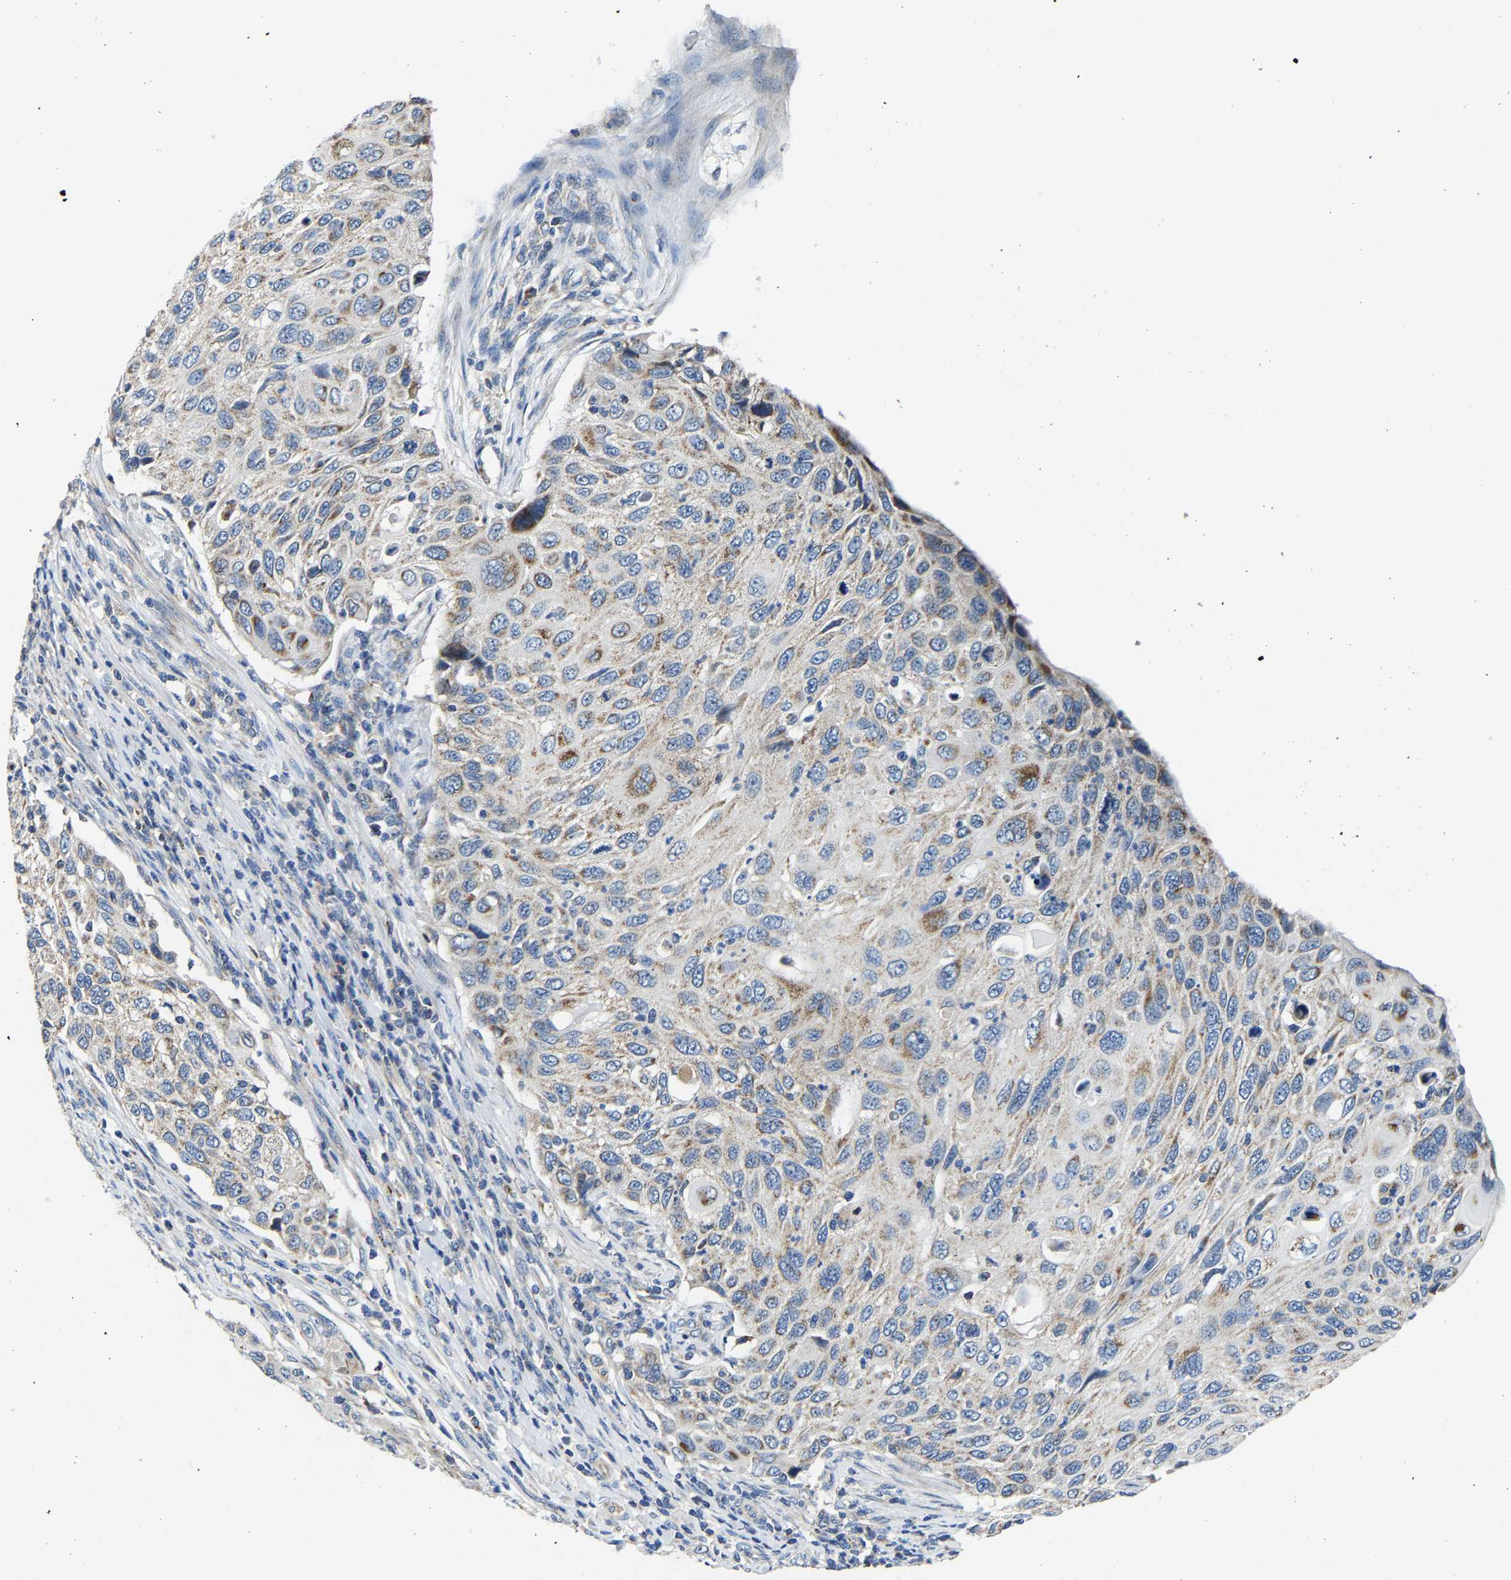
{"staining": {"intensity": "moderate", "quantity": "25%-75%", "location": "cytoplasmic/membranous"}, "tissue": "cervical cancer", "cell_type": "Tumor cells", "image_type": "cancer", "snomed": [{"axis": "morphology", "description": "Squamous cell carcinoma, NOS"}, {"axis": "topography", "description": "Cervix"}], "caption": "A brown stain shows moderate cytoplasmic/membranous positivity of a protein in cervical cancer (squamous cell carcinoma) tumor cells. Using DAB (brown) and hematoxylin (blue) stains, captured at high magnification using brightfield microscopy.", "gene": "AGK", "patient": {"sex": "female", "age": 70}}